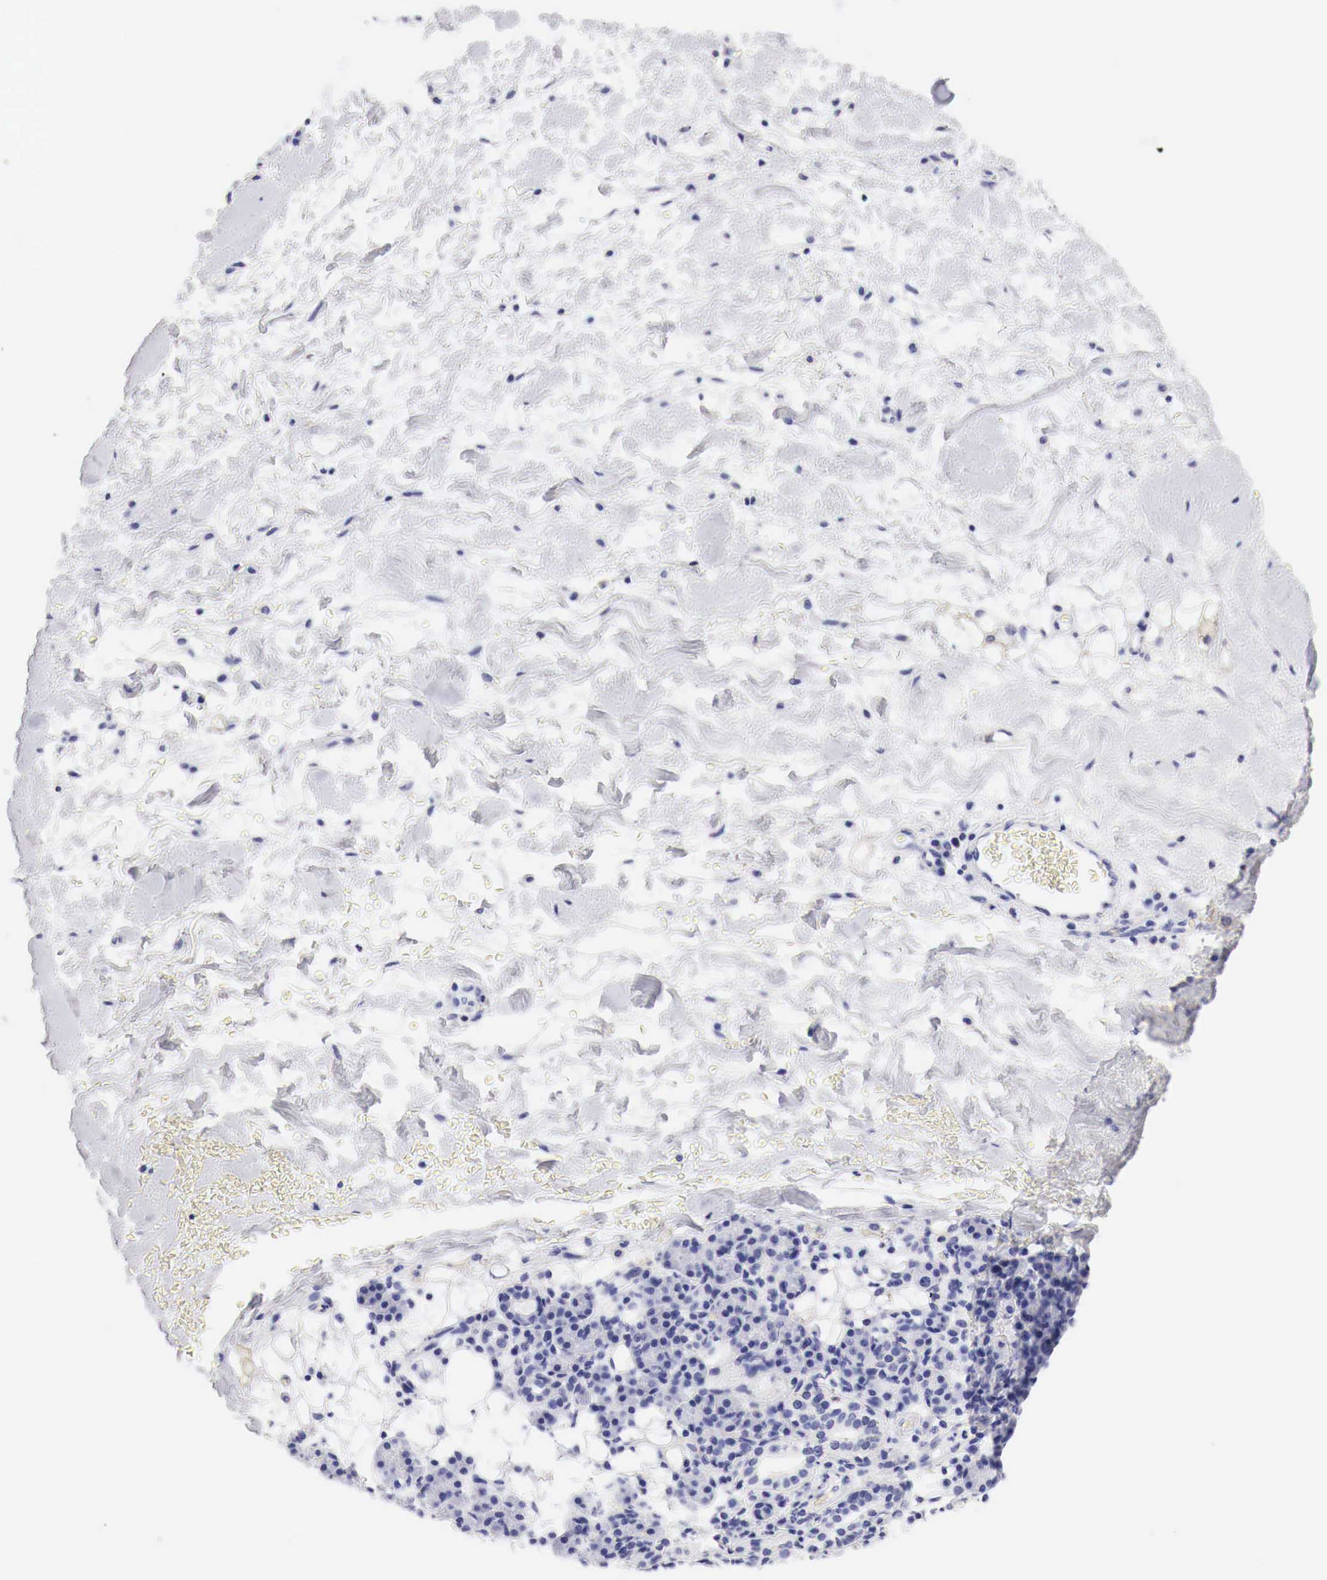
{"staining": {"intensity": "negative", "quantity": "none", "location": "none"}, "tissue": "skin cancer", "cell_type": "Tumor cells", "image_type": "cancer", "snomed": [{"axis": "morphology", "description": "Squamous cell carcinoma, NOS"}, {"axis": "topography", "description": "Skin"}], "caption": "Tumor cells show no significant expression in skin cancer (squamous cell carcinoma).", "gene": "TYR", "patient": {"sex": "male", "age": 84}}